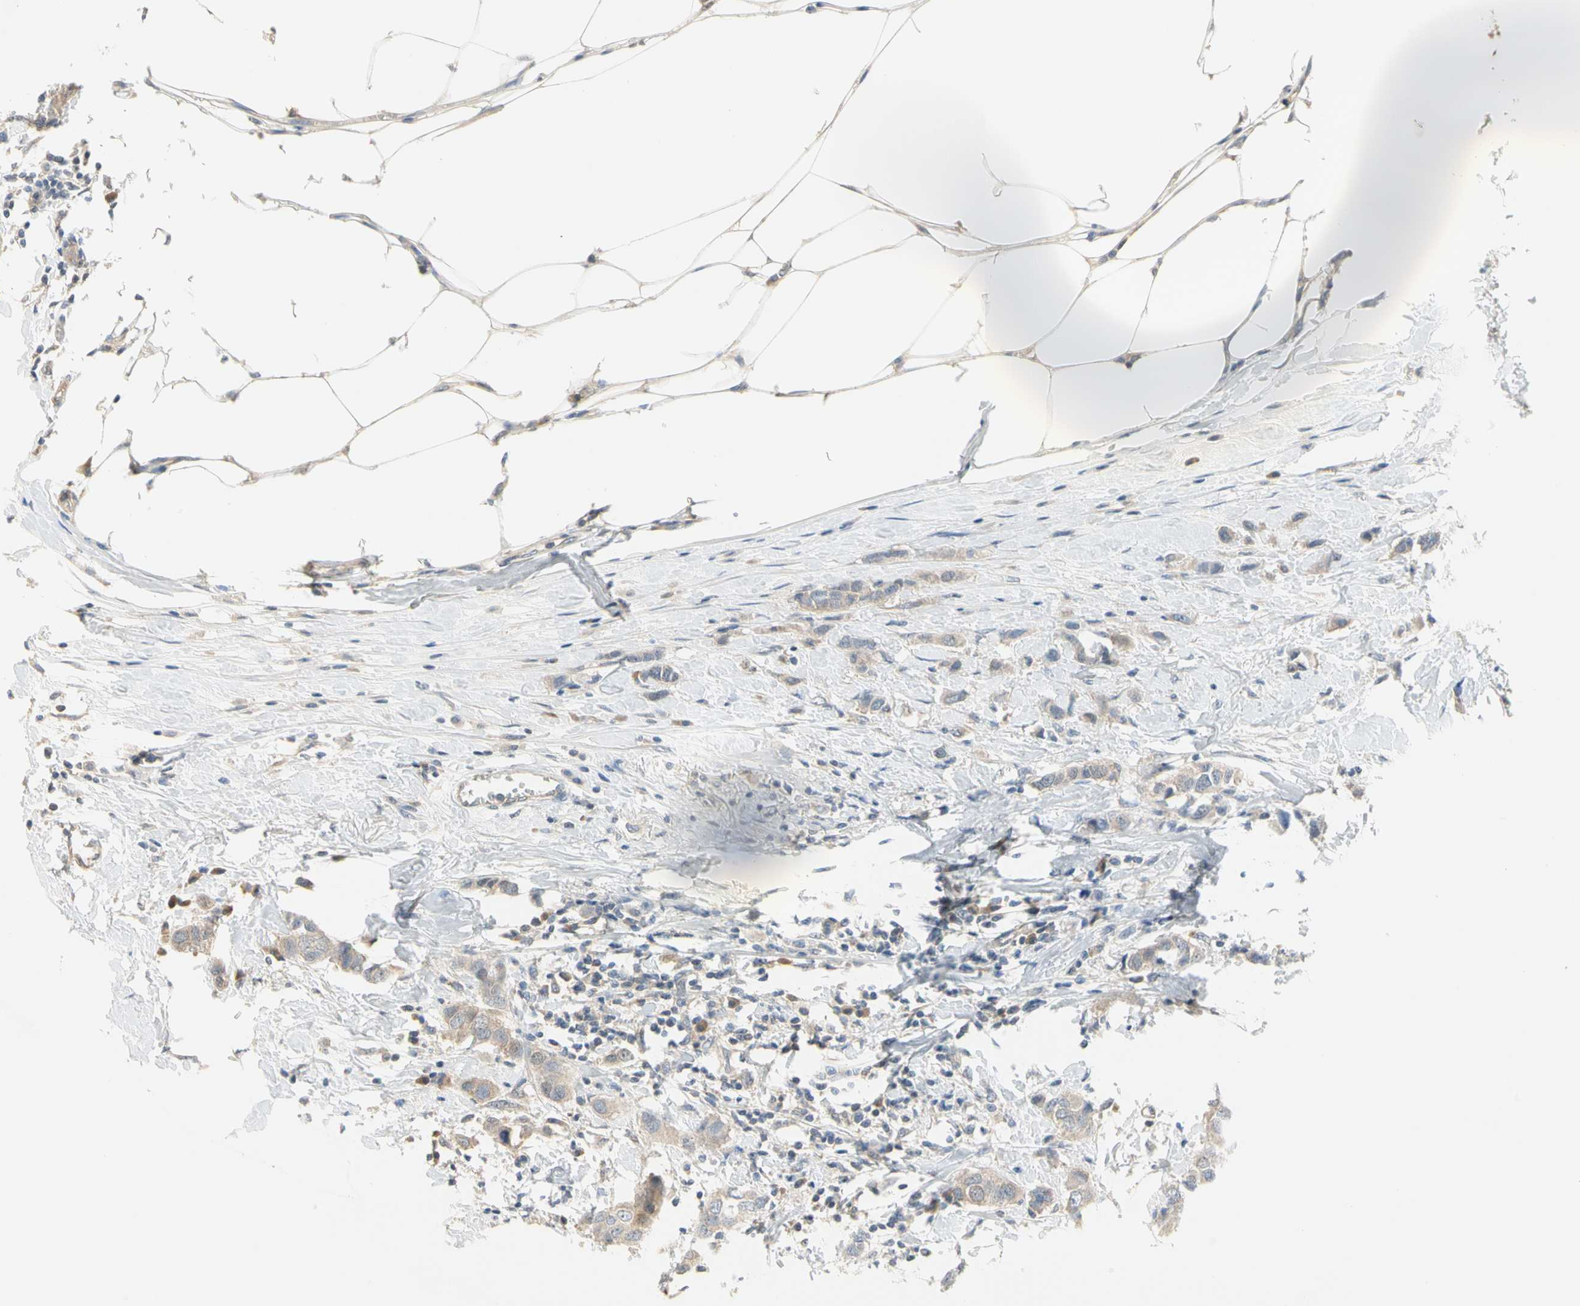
{"staining": {"intensity": "weak", "quantity": ">75%", "location": "cytoplasmic/membranous"}, "tissue": "breast cancer", "cell_type": "Tumor cells", "image_type": "cancer", "snomed": [{"axis": "morphology", "description": "Duct carcinoma"}, {"axis": "topography", "description": "Breast"}], "caption": "Protein staining of intraductal carcinoma (breast) tissue displays weak cytoplasmic/membranous staining in about >75% of tumor cells.", "gene": "MPI", "patient": {"sex": "female", "age": 50}}